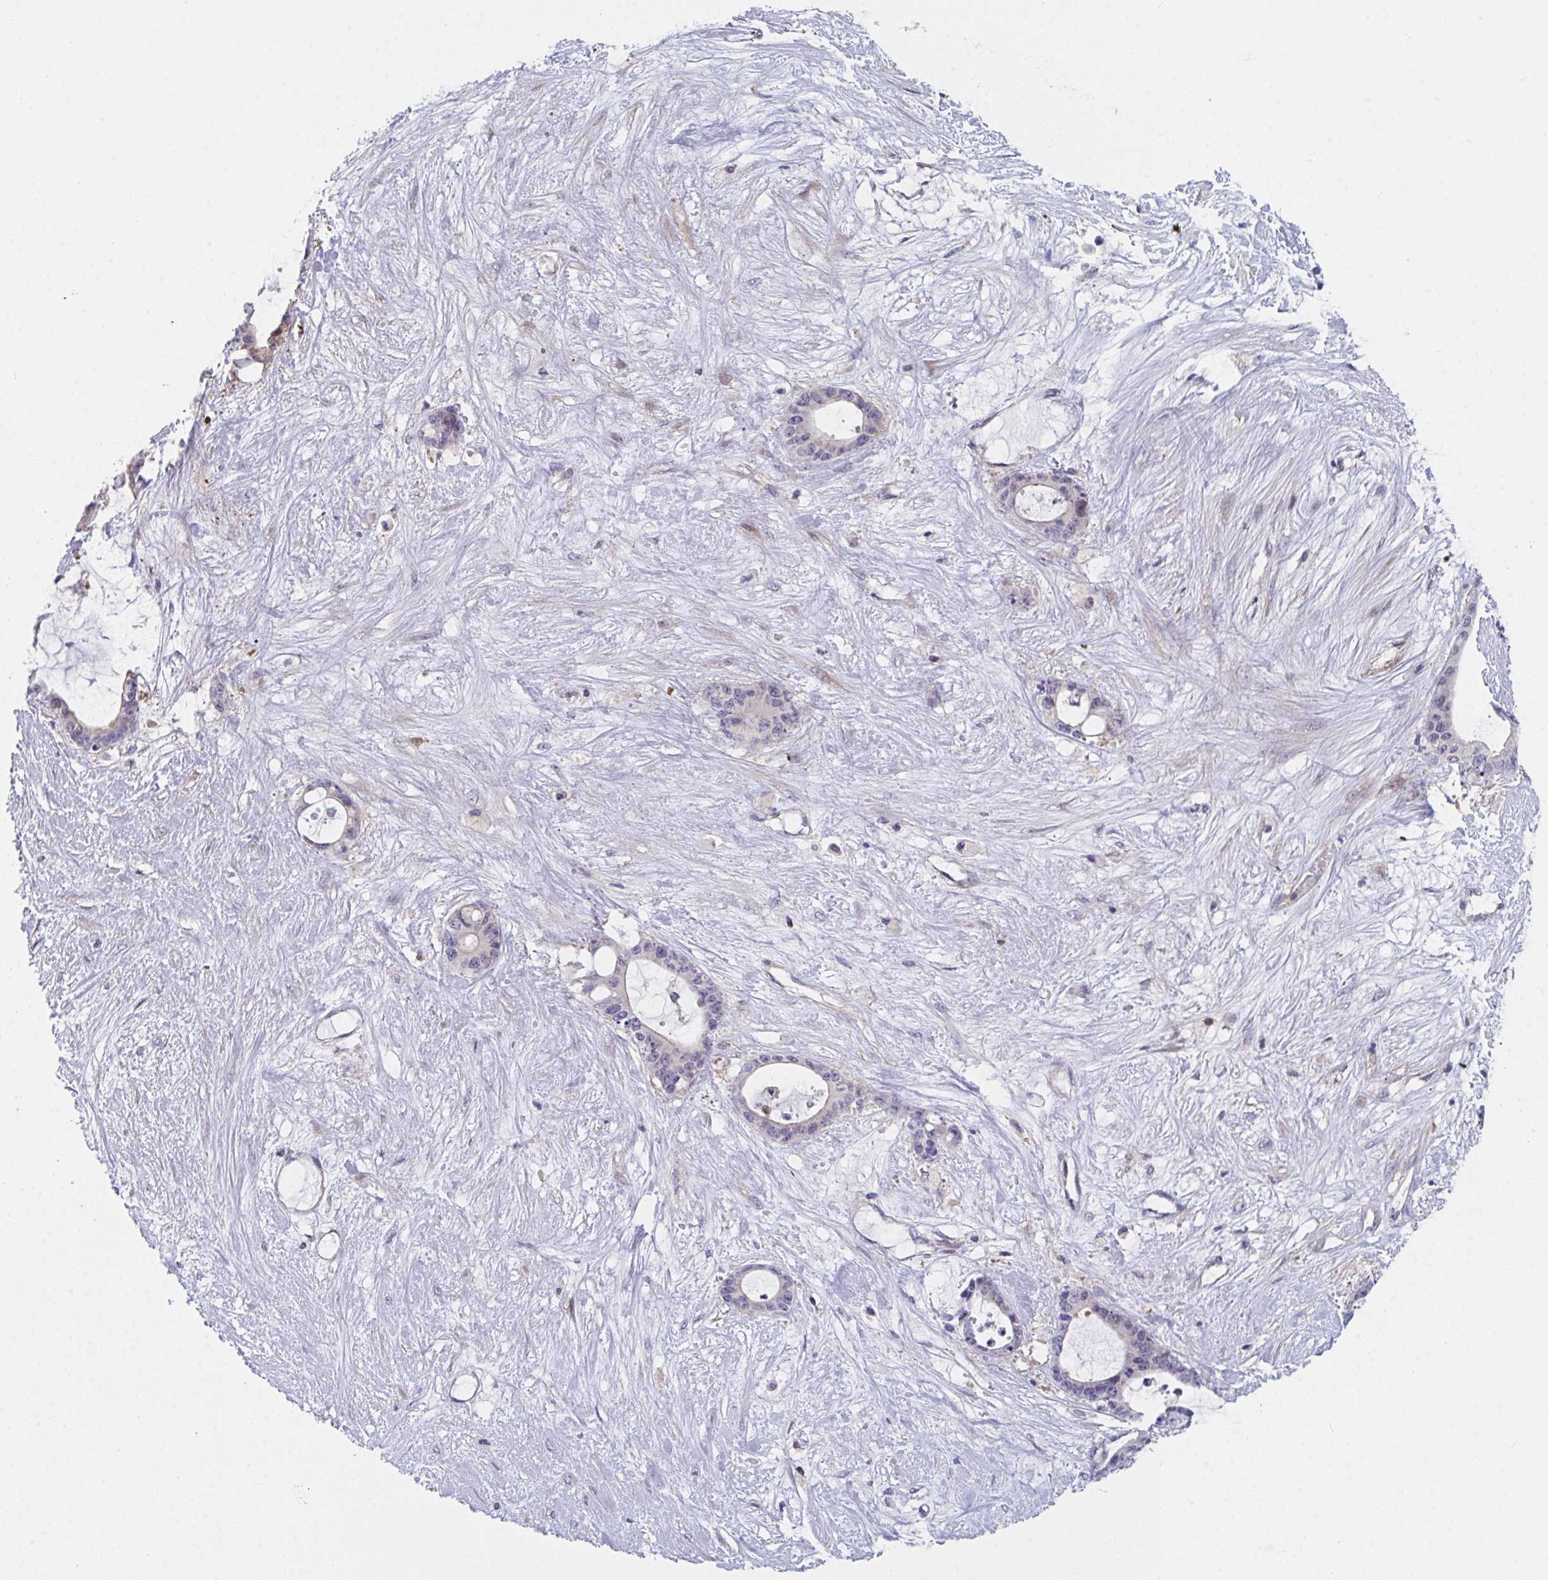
{"staining": {"intensity": "moderate", "quantity": "<25%", "location": "nuclear"}, "tissue": "liver cancer", "cell_type": "Tumor cells", "image_type": "cancer", "snomed": [{"axis": "morphology", "description": "Normal tissue, NOS"}, {"axis": "morphology", "description": "Cholangiocarcinoma"}, {"axis": "topography", "description": "Liver"}, {"axis": "topography", "description": "Peripheral nerve tissue"}], "caption": "Immunohistochemistry staining of cholangiocarcinoma (liver), which reveals low levels of moderate nuclear positivity in about <25% of tumor cells indicating moderate nuclear protein staining. The staining was performed using DAB (3,3'-diaminobenzidine) (brown) for protein detection and nuclei were counterstained in hematoxylin (blue).", "gene": "P2RX3", "patient": {"sex": "female", "age": 73}}